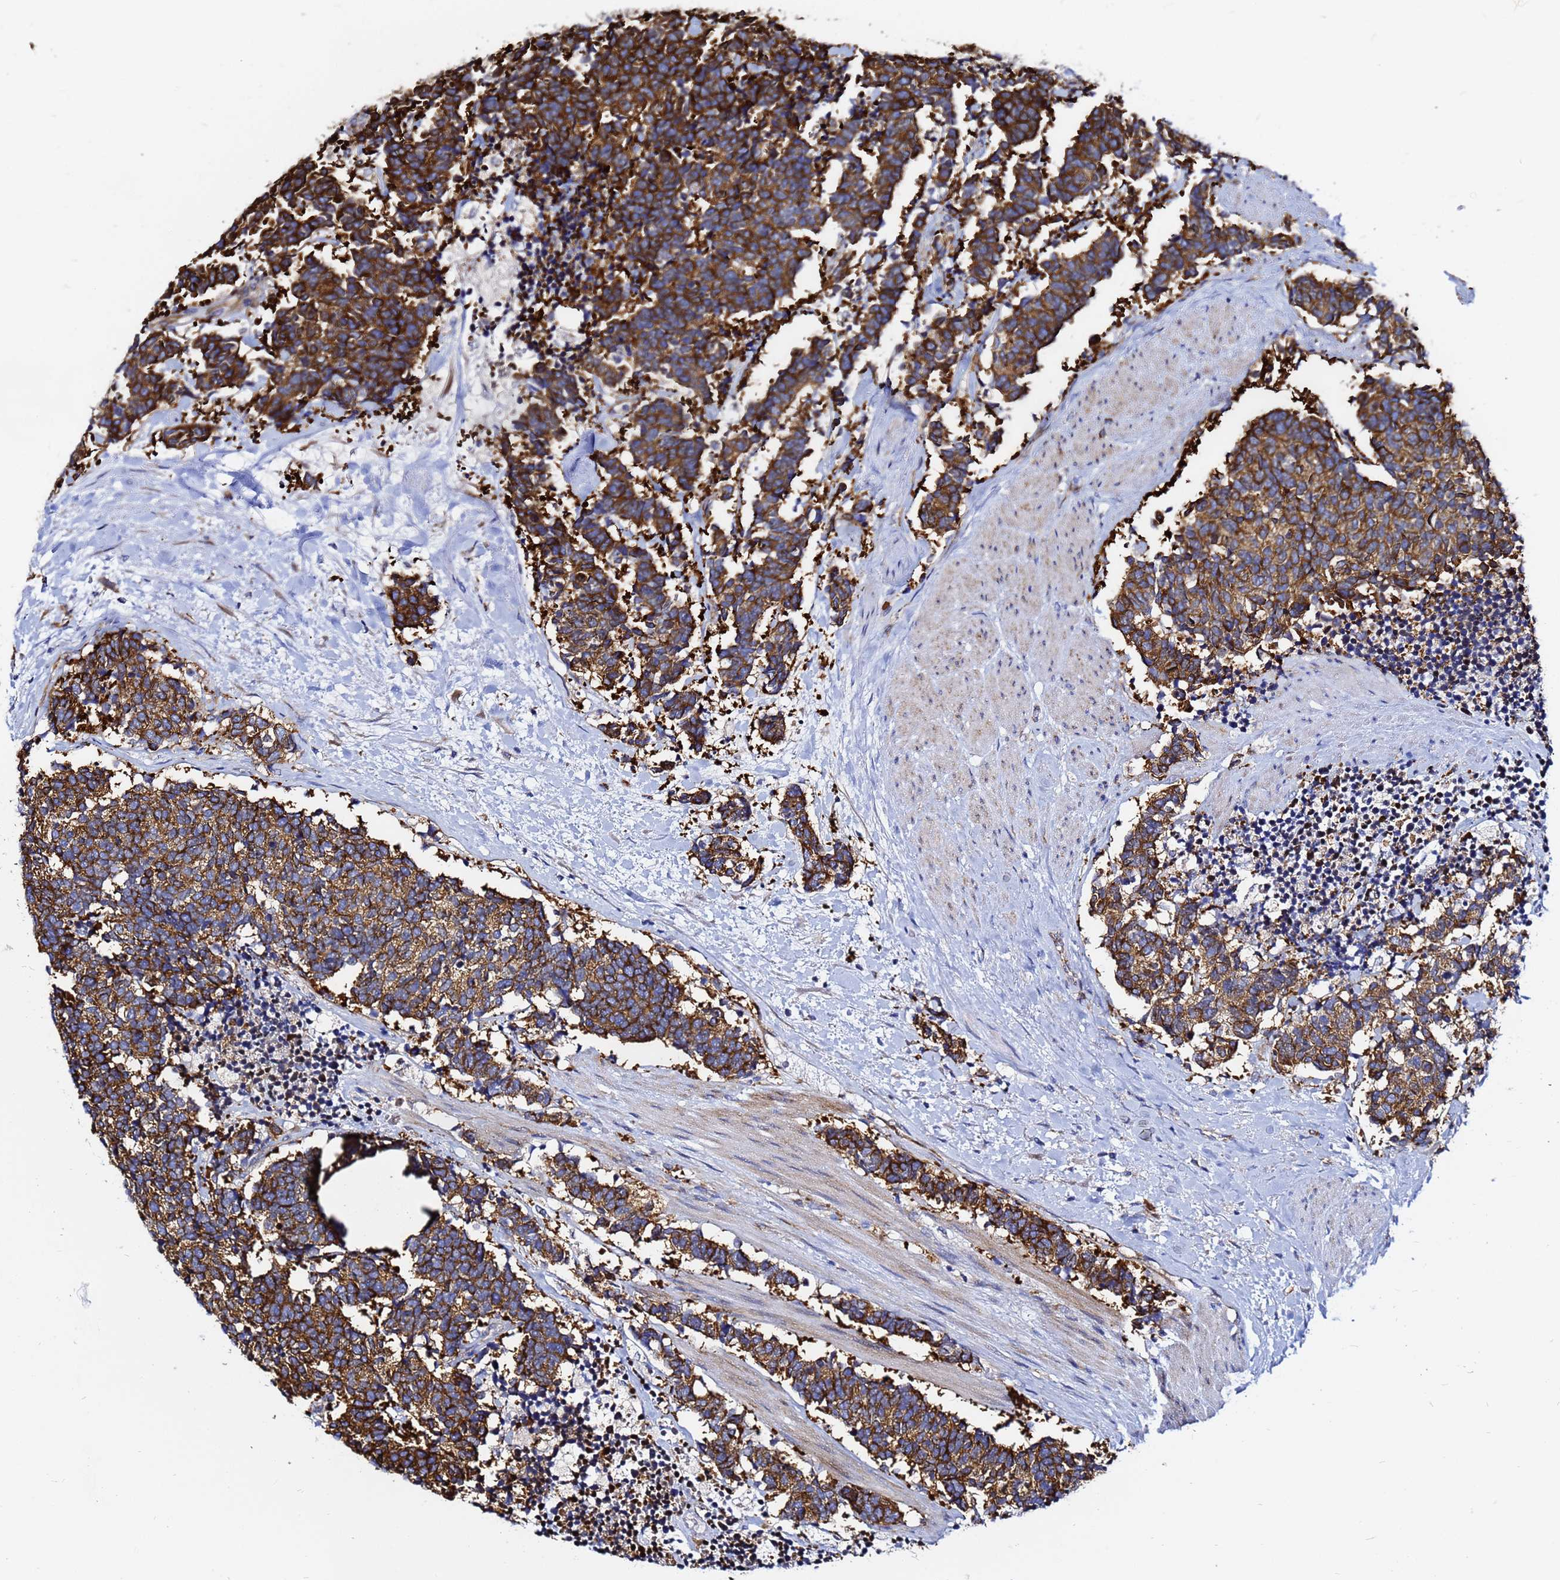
{"staining": {"intensity": "strong", "quantity": ">75%", "location": "cytoplasmic/membranous"}, "tissue": "carcinoid", "cell_type": "Tumor cells", "image_type": "cancer", "snomed": [{"axis": "morphology", "description": "Carcinoma, NOS"}, {"axis": "morphology", "description": "Carcinoid, malignant, NOS"}, {"axis": "topography", "description": "Prostate"}], "caption": "About >75% of tumor cells in human carcinoma demonstrate strong cytoplasmic/membranous protein positivity as visualized by brown immunohistochemical staining.", "gene": "TUBA8", "patient": {"sex": "male", "age": 57}}